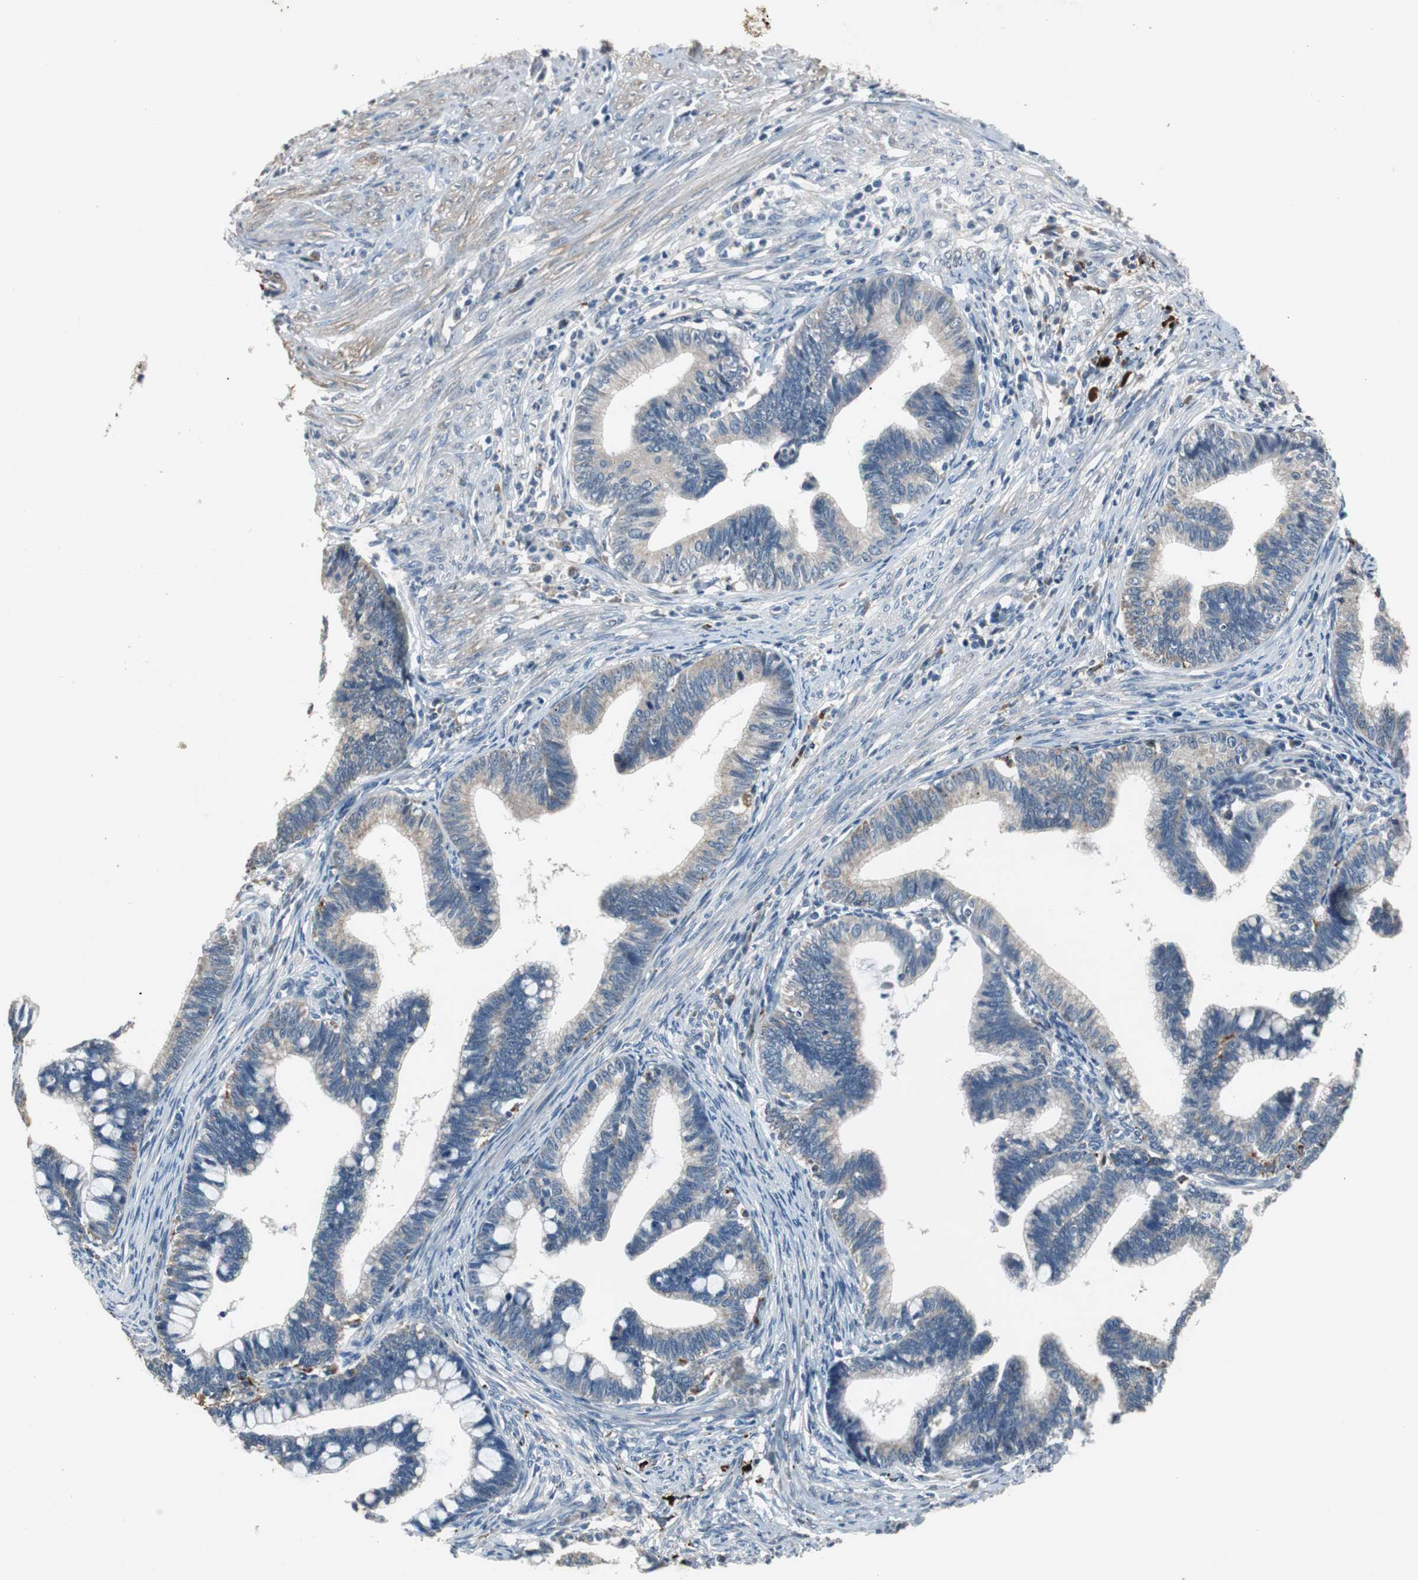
{"staining": {"intensity": "weak", "quantity": "25%-75%", "location": "cytoplasmic/membranous"}, "tissue": "cervical cancer", "cell_type": "Tumor cells", "image_type": "cancer", "snomed": [{"axis": "morphology", "description": "Adenocarcinoma, NOS"}, {"axis": "topography", "description": "Cervix"}], "caption": "High-power microscopy captured an IHC histopathology image of cervical cancer, revealing weak cytoplasmic/membranous expression in about 25%-75% of tumor cells. The staining is performed using DAB brown chromogen to label protein expression. The nuclei are counter-stained blue using hematoxylin.", "gene": "PCYT1B", "patient": {"sex": "female", "age": 36}}